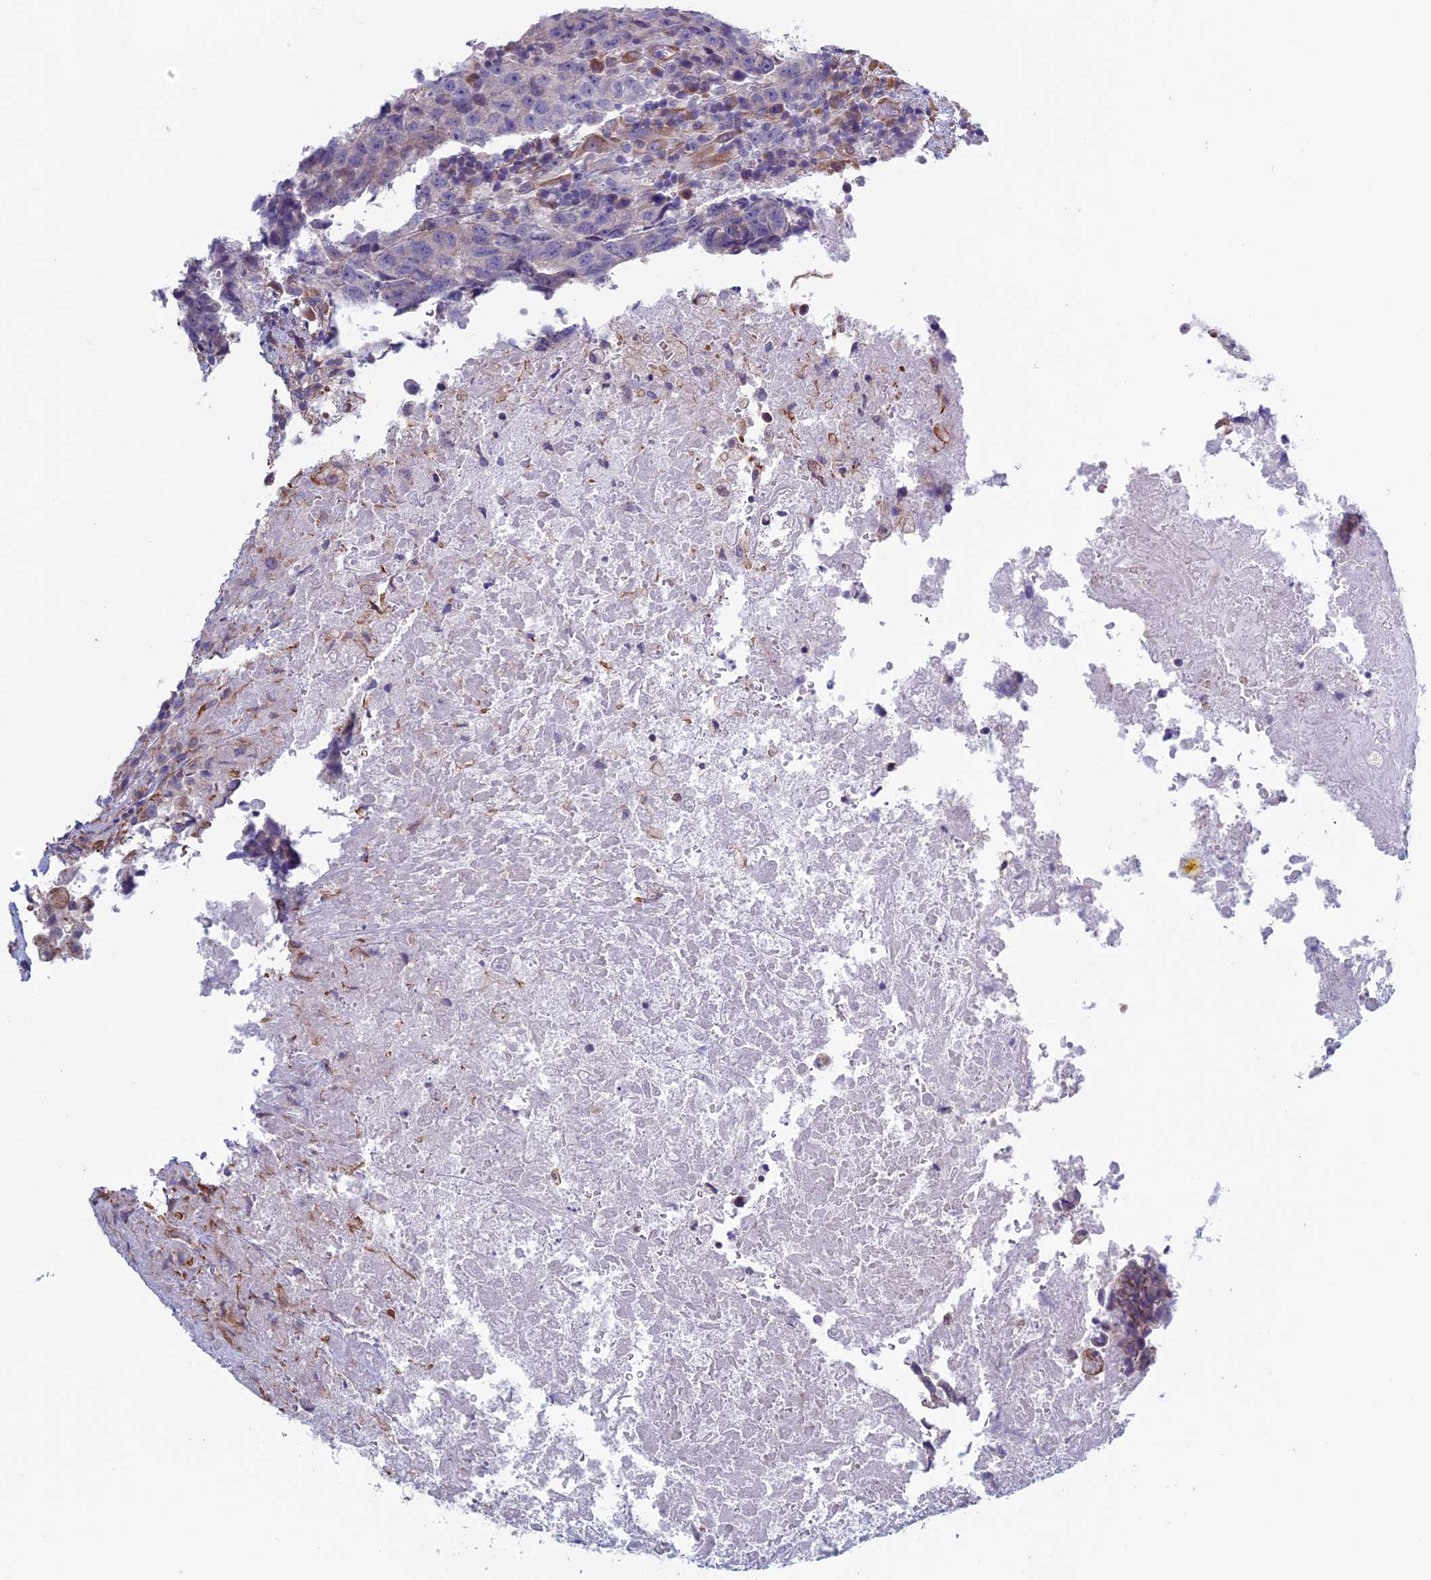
{"staining": {"intensity": "negative", "quantity": "none", "location": "none"}, "tissue": "testis cancer", "cell_type": "Tumor cells", "image_type": "cancer", "snomed": [{"axis": "morphology", "description": "Necrosis, NOS"}, {"axis": "morphology", "description": "Carcinoma, Embryonal, NOS"}, {"axis": "topography", "description": "Testis"}], "caption": "Testis embryonal carcinoma was stained to show a protein in brown. There is no significant positivity in tumor cells.", "gene": "BCL2L10", "patient": {"sex": "male", "age": 19}}